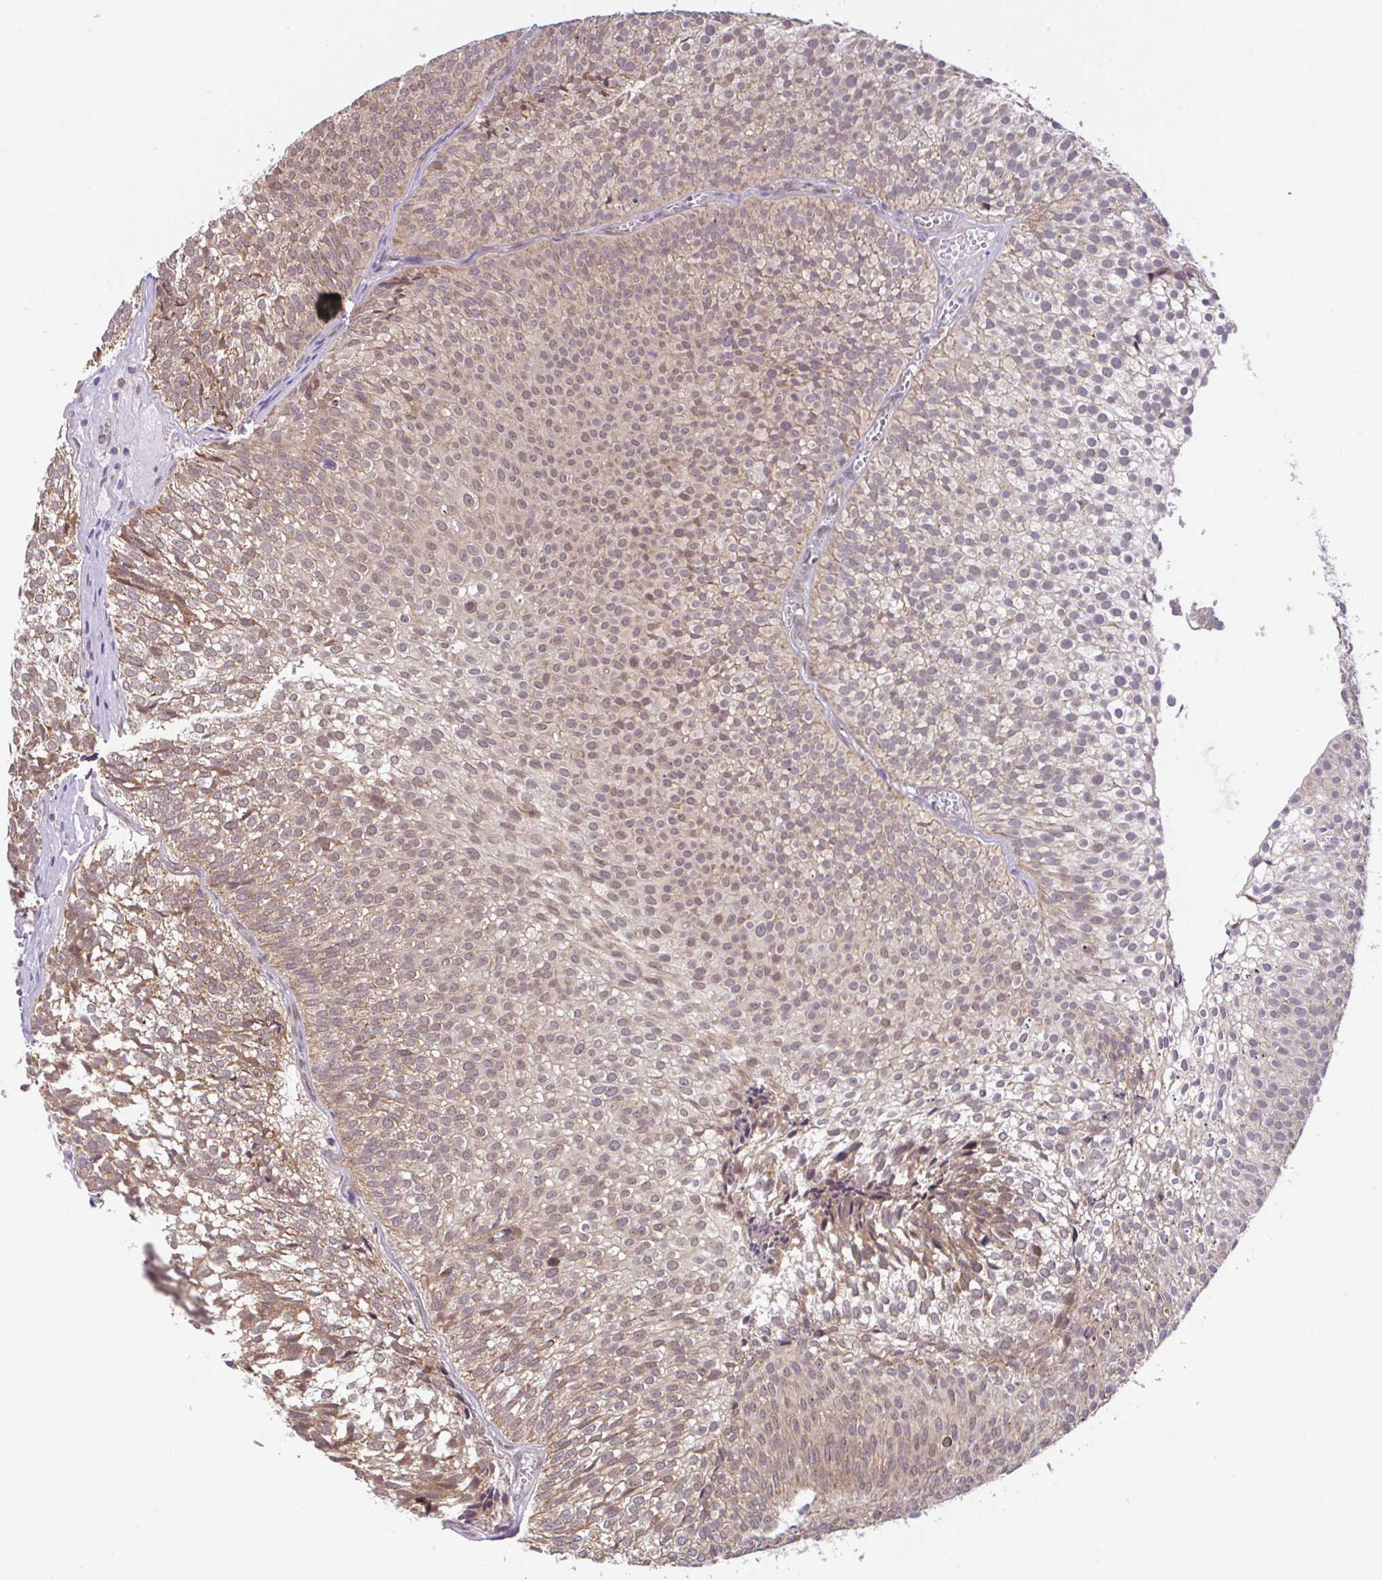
{"staining": {"intensity": "weak", "quantity": ">75%", "location": "cytoplasmic/membranous"}, "tissue": "urothelial cancer", "cell_type": "Tumor cells", "image_type": "cancer", "snomed": [{"axis": "morphology", "description": "Urothelial carcinoma, Low grade"}, {"axis": "topography", "description": "Urinary bladder"}], "caption": "DAB (3,3'-diaminobenzidine) immunohistochemical staining of human urothelial cancer demonstrates weak cytoplasmic/membranous protein expression in about >75% of tumor cells. (IHC, brightfield microscopy, high magnification).", "gene": "DLEU7", "patient": {"sex": "male", "age": 91}}